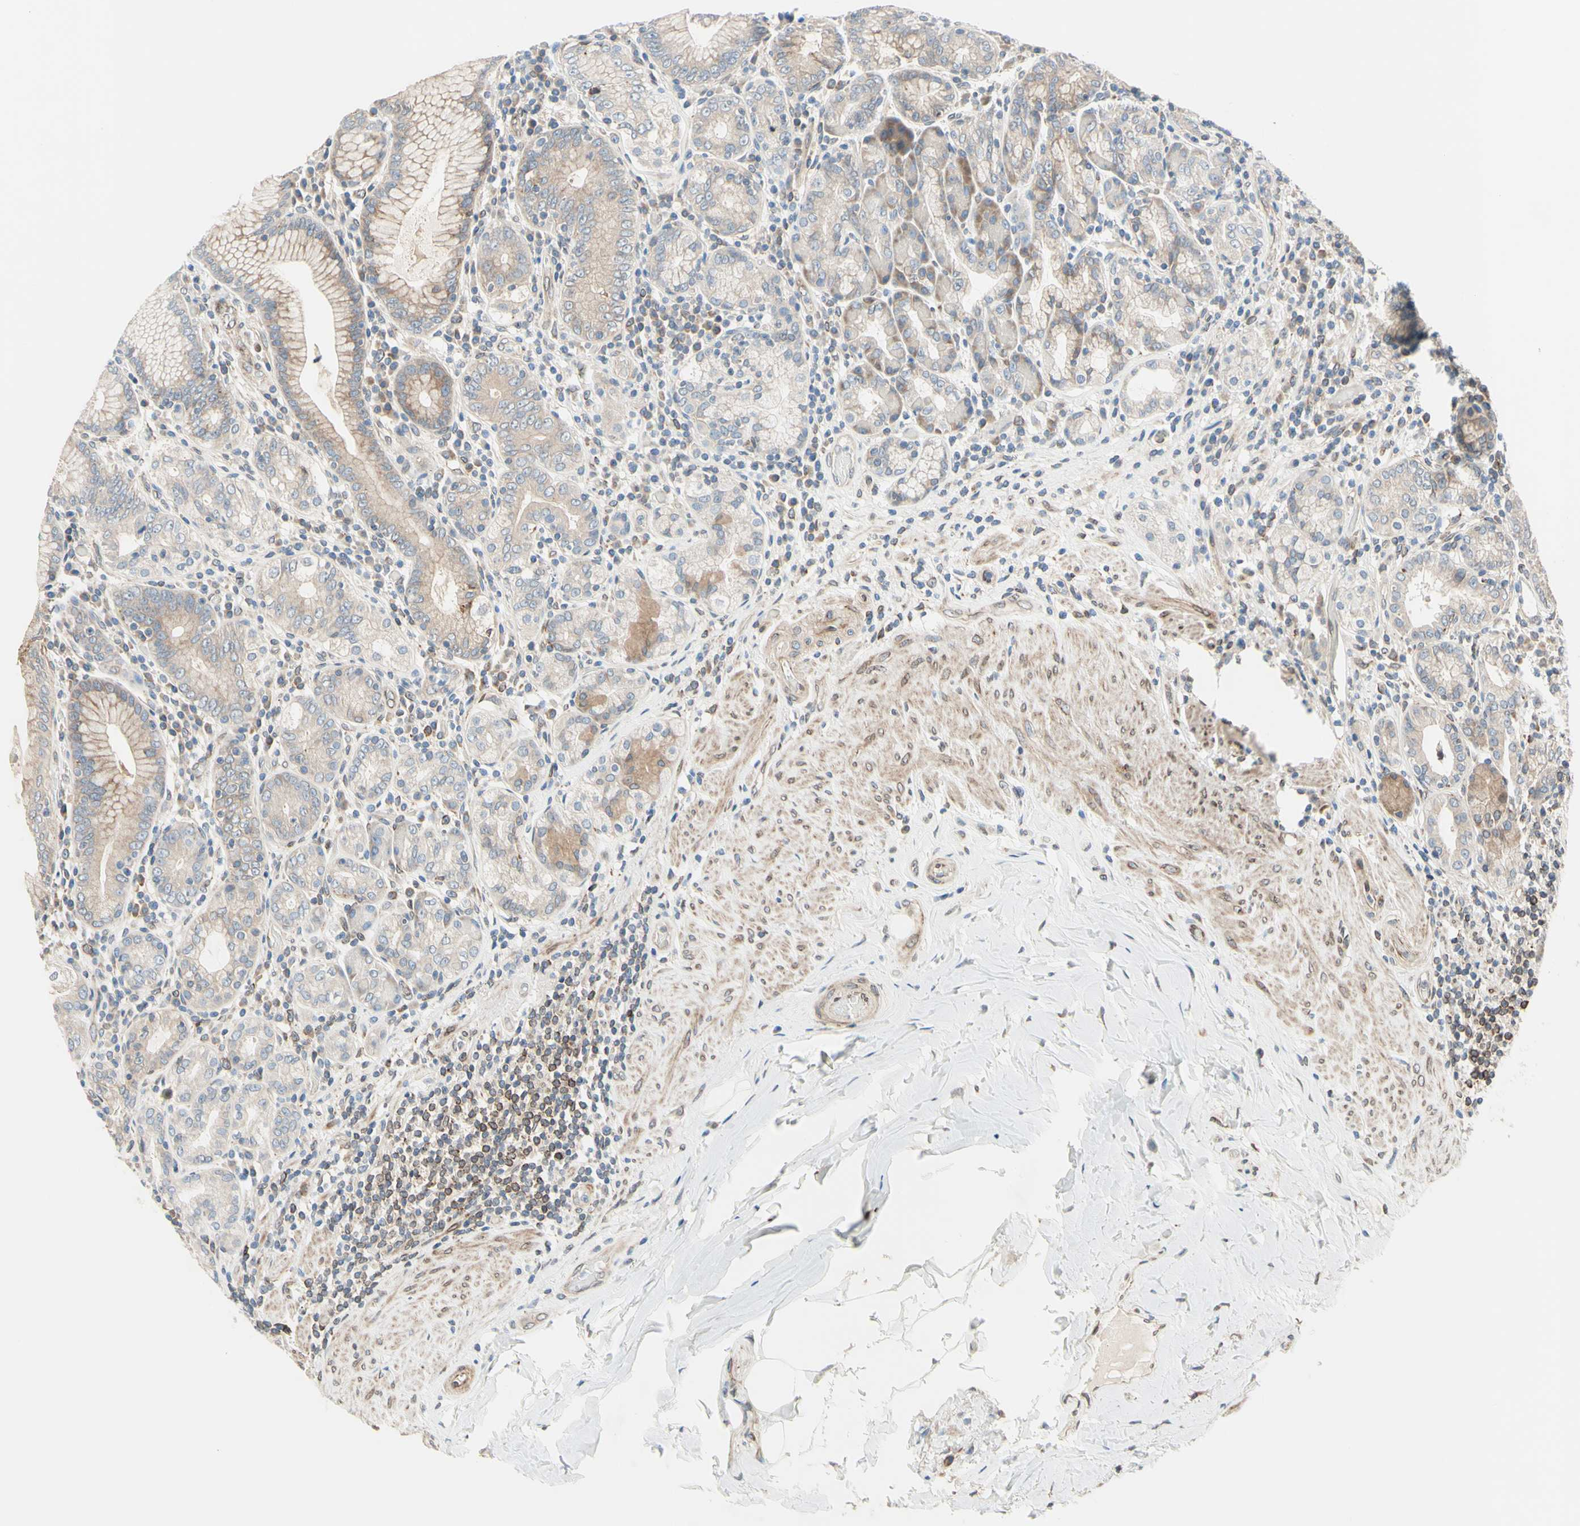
{"staining": {"intensity": "weak", "quantity": ">75%", "location": "cytoplasmic/membranous"}, "tissue": "stomach", "cell_type": "Glandular cells", "image_type": "normal", "snomed": [{"axis": "morphology", "description": "Normal tissue, NOS"}, {"axis": "topography", "description": "Stomach, lower"}], "caption": "Immunohistochemistry histopathology image of benign stomach stained for a protein (brown), which shows low levels of weak cytoplasmic/membranous expression in approximately >75% of glandular cells.", "gene": "TRAF2", "patient": {"sex": "female", "age": 76}}